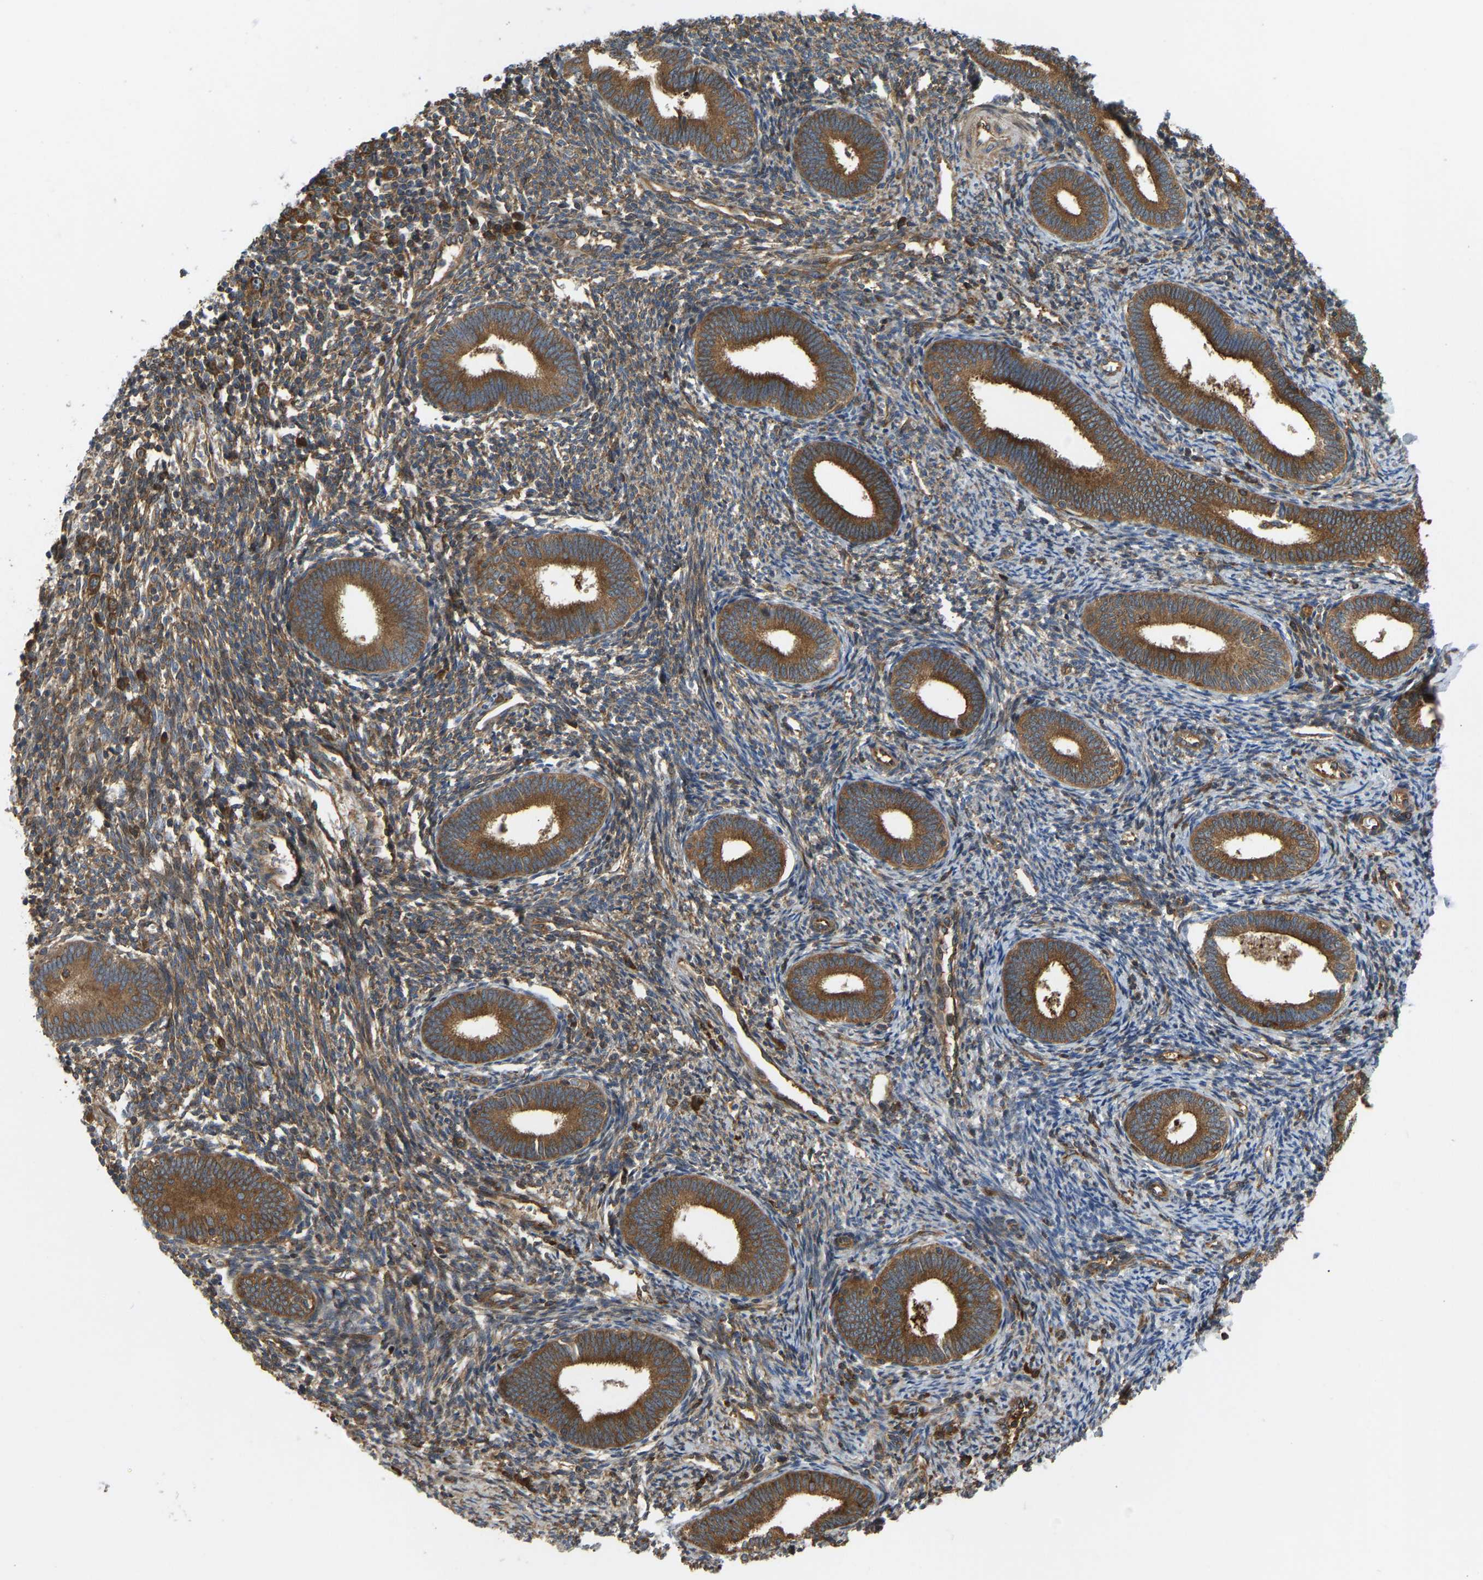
{"staining": {"intensity": "moderate", "quantity": "25%-75%", "location": "cytoplasmic/membranous"}, "tissue": "endometrium", "cell_type": "Cells in endometrial stroma", "image_type": "normal", "snomed": [{"axis": "morphology", "description": "Normal tissue, NOS"}, {"axis": "topography", "description": "Endometrium"}], "caption": "Unremarkable endometrium was stained to show a protein in brown. There is medium levels of moderate cytoplasmic/membranous staining in about 25%-75% of cells in endometrial stroma. (DAB IHC, brown staining for protein, blue staining for nuclei).", "gene": "RASGRF2", "patient": {"sex": "female", "age": 41}}